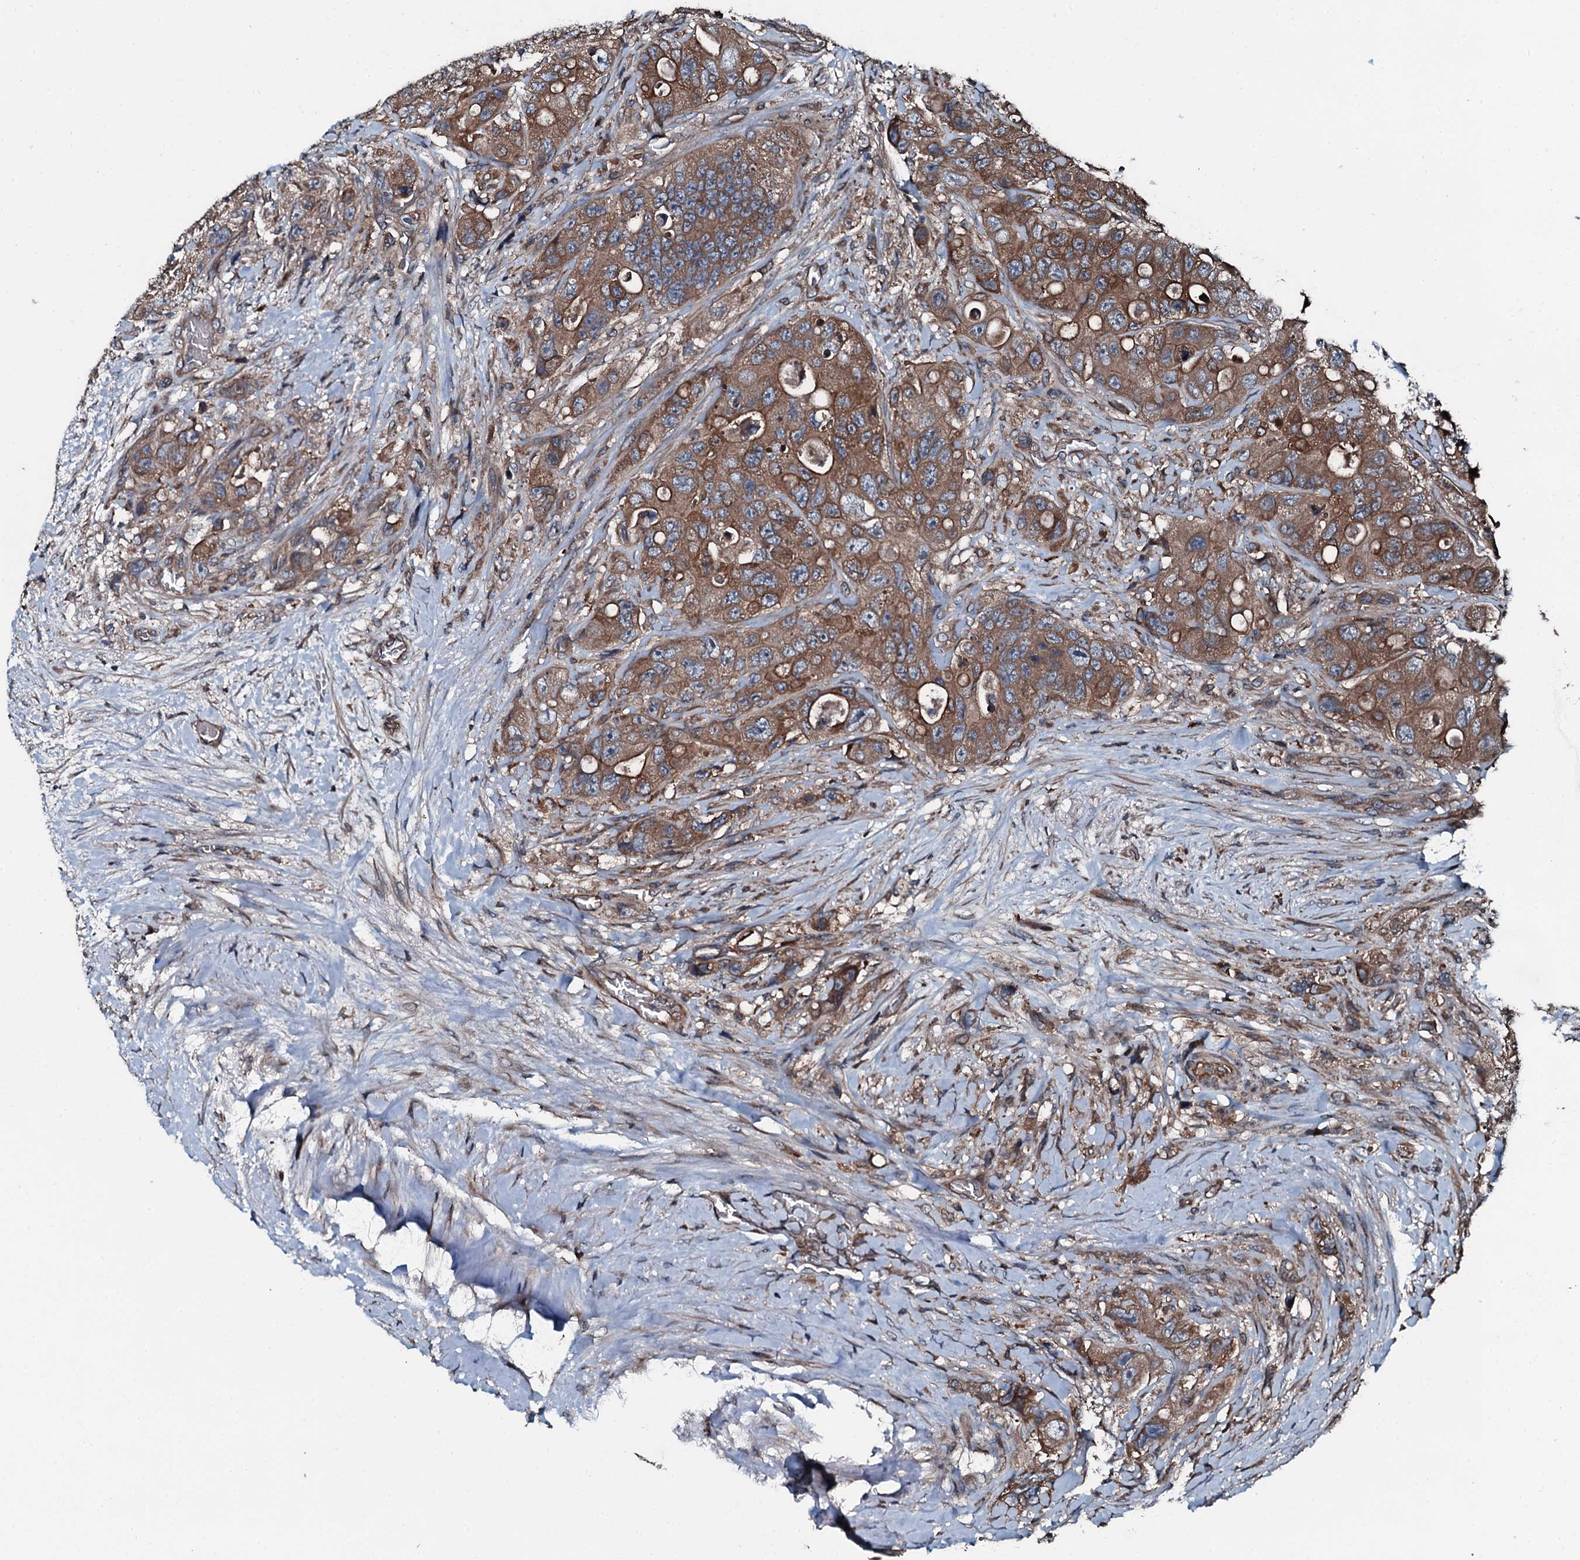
{"staining": {"intensity": "moderate", "quantity": ">75%", "location": "cytoplasmic/membranous"}, "tissue": "colorectal cancer", "cell_type": "Tumor cells", "image_type": "cancer", "snomed": [{"axis": "morphology", "description": "Adenocarcinoma, NOS"}, {"axis": "topography", "description": "Colon"}], "caption": "Human colorectal cancer stained with a brown dye reveals moderate cytoplasmic/membranous positive staining in approximately >75% of tumor cells.", "gene": "AARS1", "patient": {"sex": "female", "age": 46}}